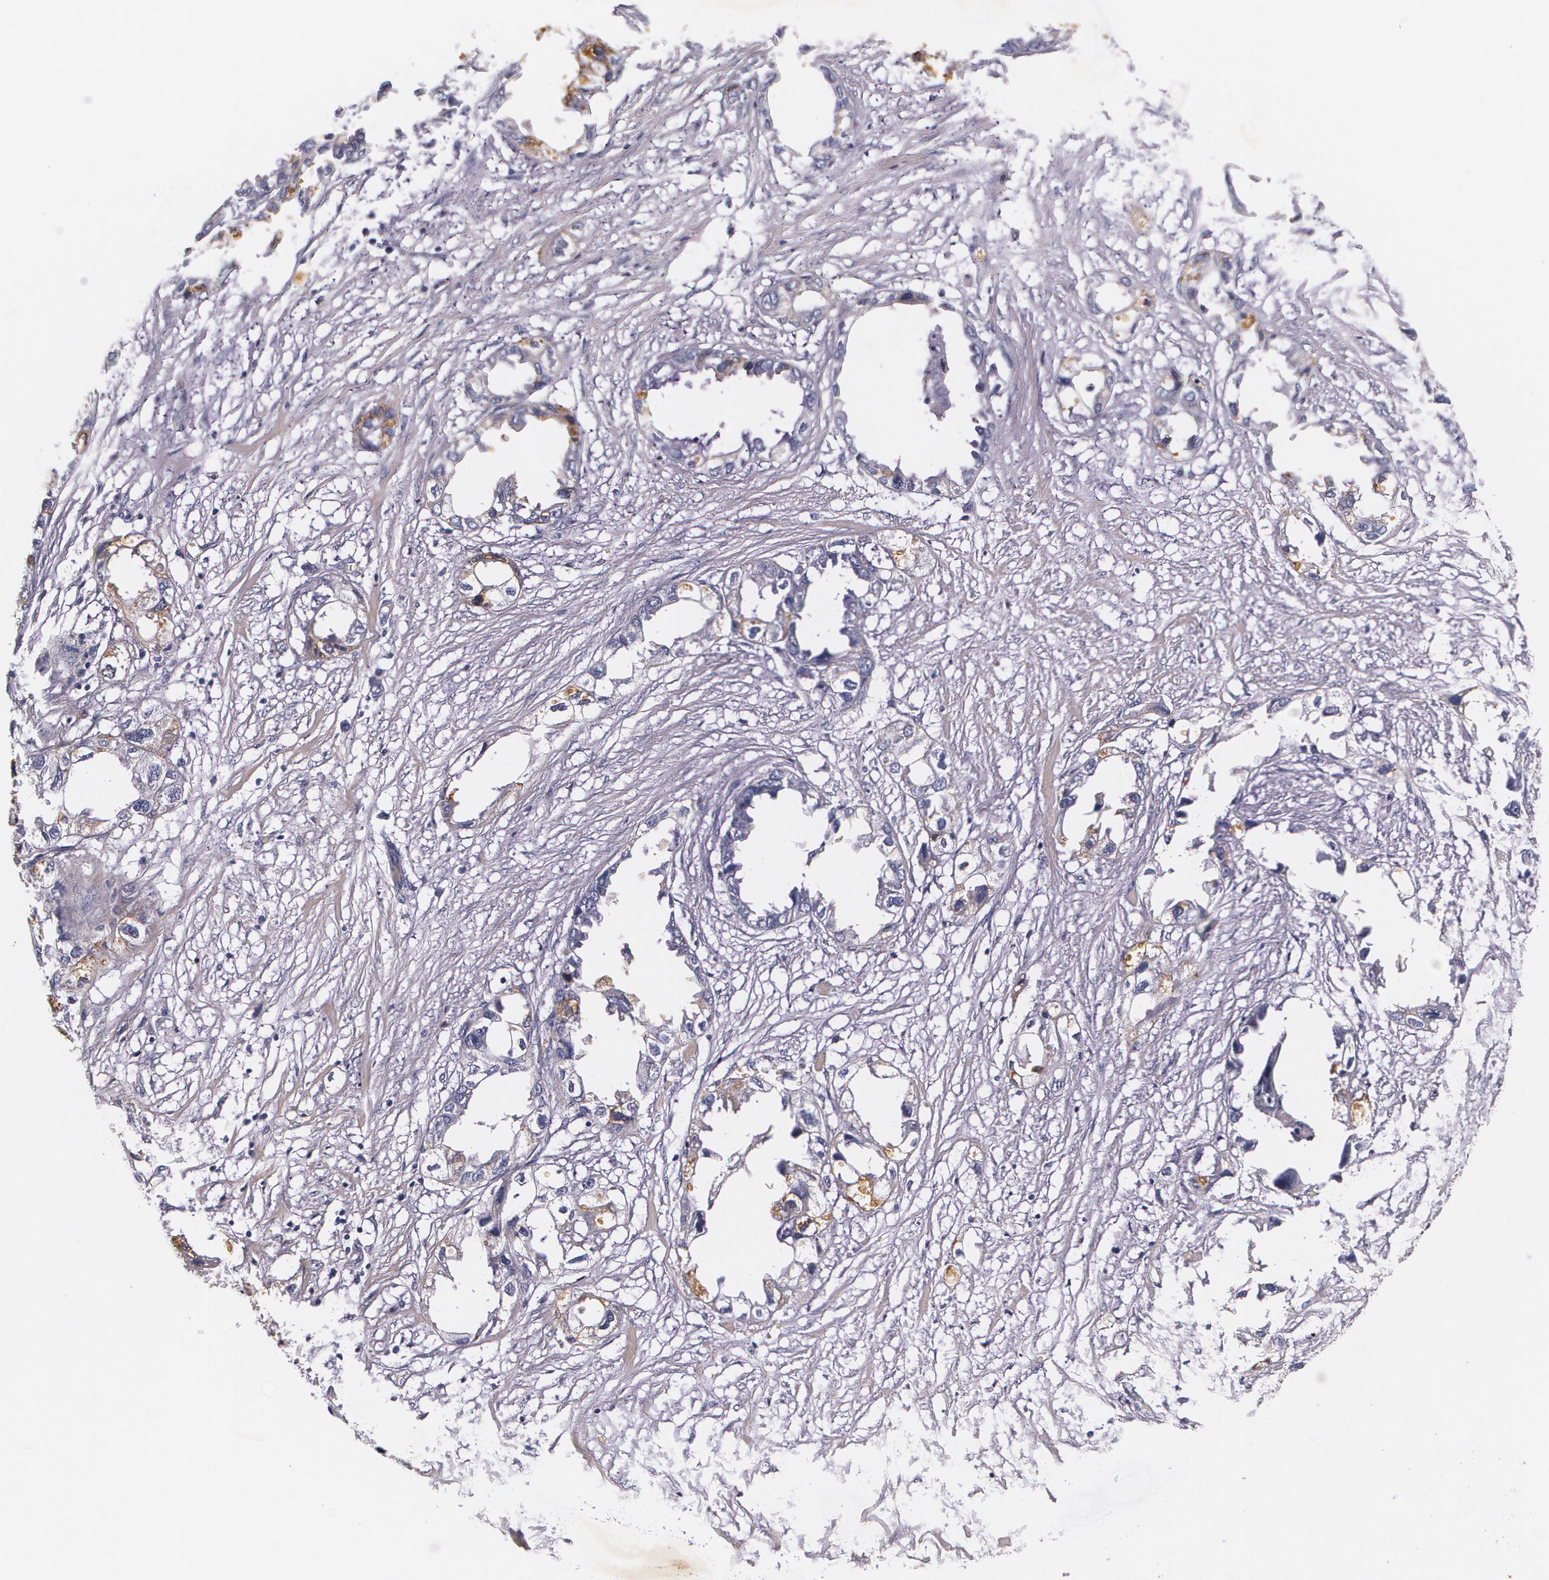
{"staining": {"intensity": "weak", "quantity": "<25%", "location": "cytoplasmic/membranous"}, "tissue": "endometrial cancer", "cell_type": "Tumor cells", "image_type": "cancer", "snomed": [{"axis": "morphology", "description": "Adenocarcinoma, NOS"}, {"axis": "topography", "description": "Endometrium"}], "caption": "DAB (3,3'-diaminobenzidine) immunohistochemical staining of endometrial cancer (adenocarcinoma) reveals no significant expression in tumor cells.", "gene": "TTR", "patient": {"sex": "female", "age": 67}}